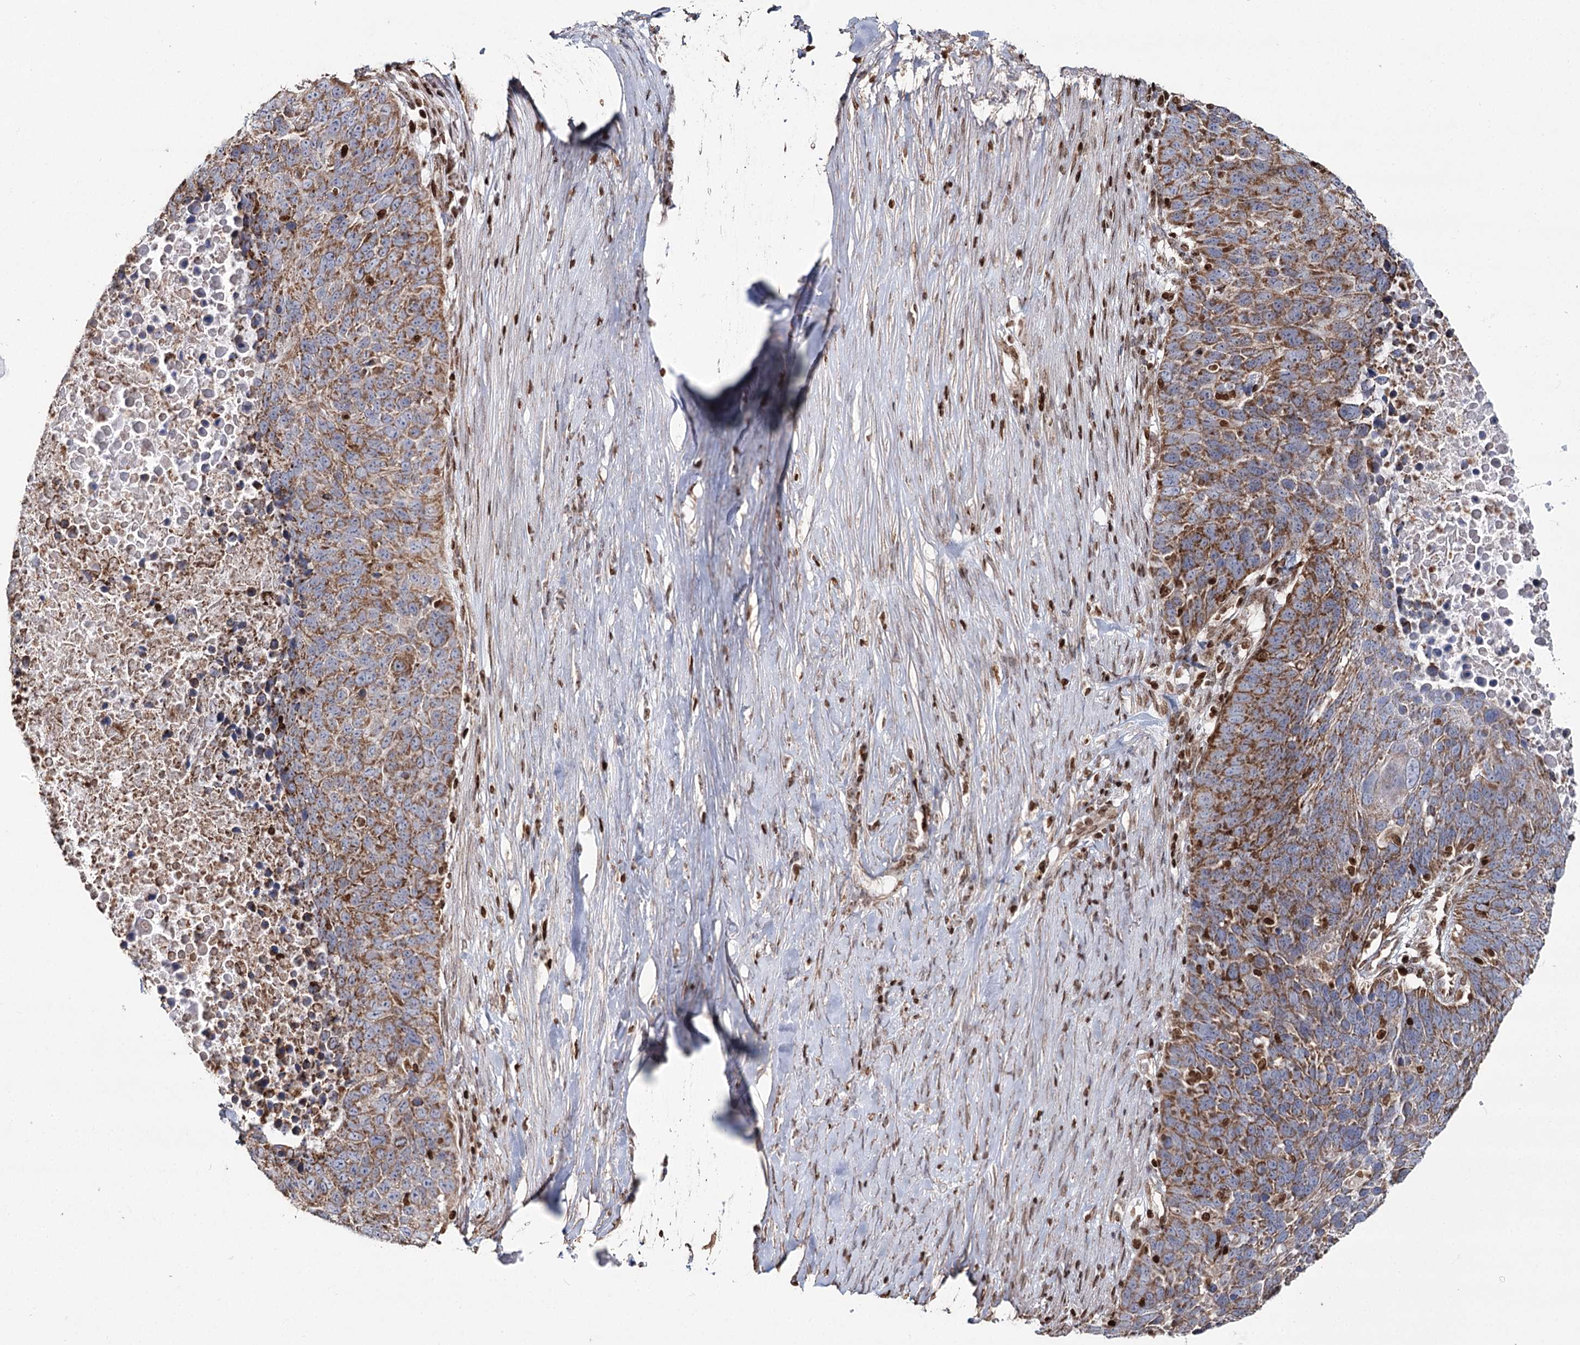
{"staining": {"intensity": "moderate", "quantity": ">75%", "location": "cytoplasmic/membranous"}, "tissue": "lung cancer", "cell_type": "Tumor cells", "image_type": "cancer", "snomed": [{"axis": "morphology", "description": "Normal tissue, NOS"}, {"axis": "morphology", "description": "Squamous cell carcinoma, NOS"}, {"axis": "topography", "description": "Lymph node"}, {"axis": "topography", "description": "Lung"}], "caption": "Protein expression analysis of human squamous cell carcinoma (lung) reveals moderate cytoplasmic/membranous positivity in approximately >75% of tumor cells. (brown staining indicates protein expression, while blue staining denotes nuclei).", "gene": "PDHX", "patient": {"sex": "male", "age": 66}}